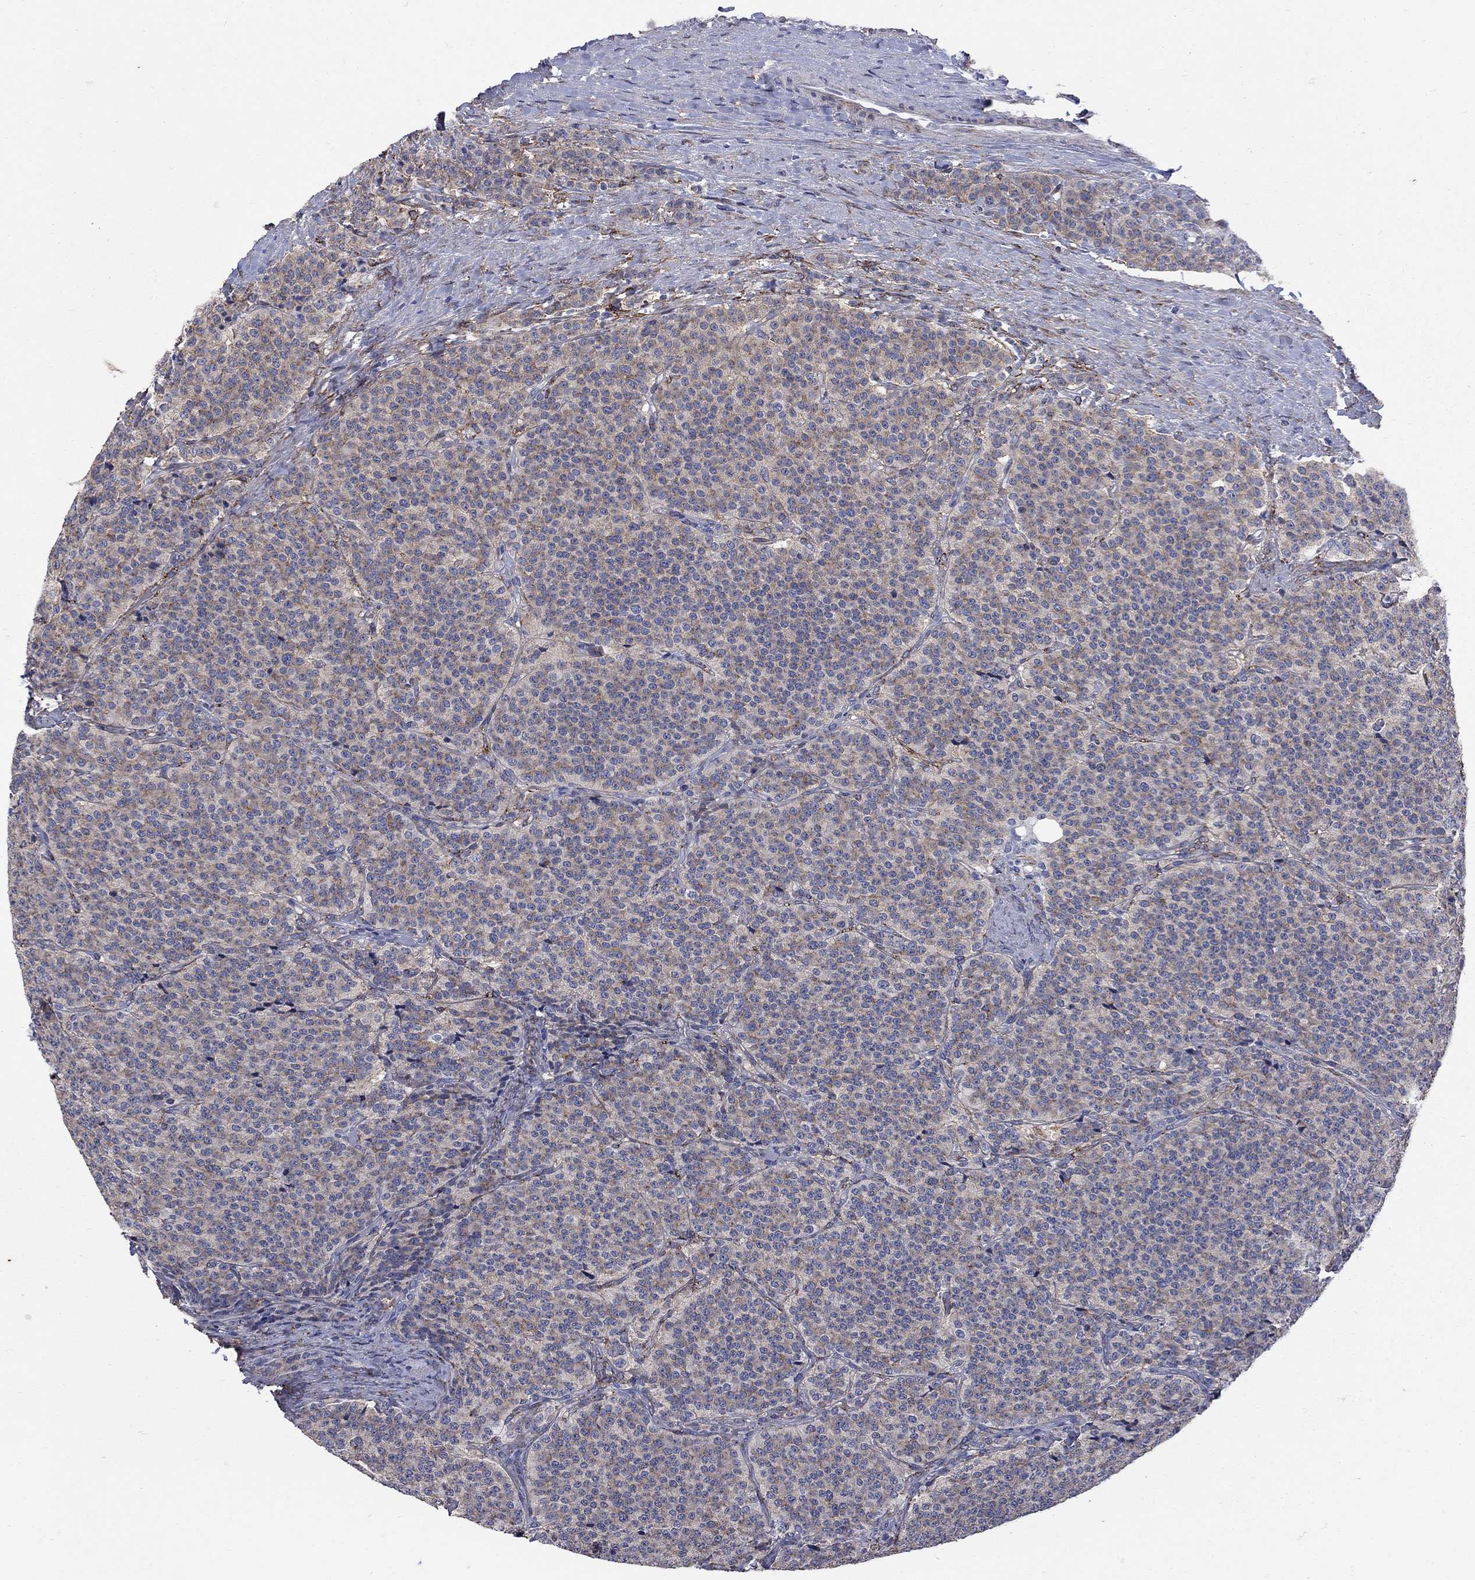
{"staining": {"intensity": "weak", "quantity": ">75%", "location": "cytoplasmic/membranous"}, "tissue": "carcinoid", "cell_type": "Tumor cells", "image_type": "cancer", "snomed": [{"axis": "morphology", "description": "Carcinoid, malignant, NOS"}, {"axis": "topography", "description": "Small intestine"}], "caption": "DAB immunohistochemical staining of human carcinoid displays weak cytoplasmic/membranous protein positivity in approximately >75% of tumor cells. (DAB IHC with brightfield microscopy, high magnification).", "gene": "SEPTIN8", "patient": {"sex": "female", "age": 58}}